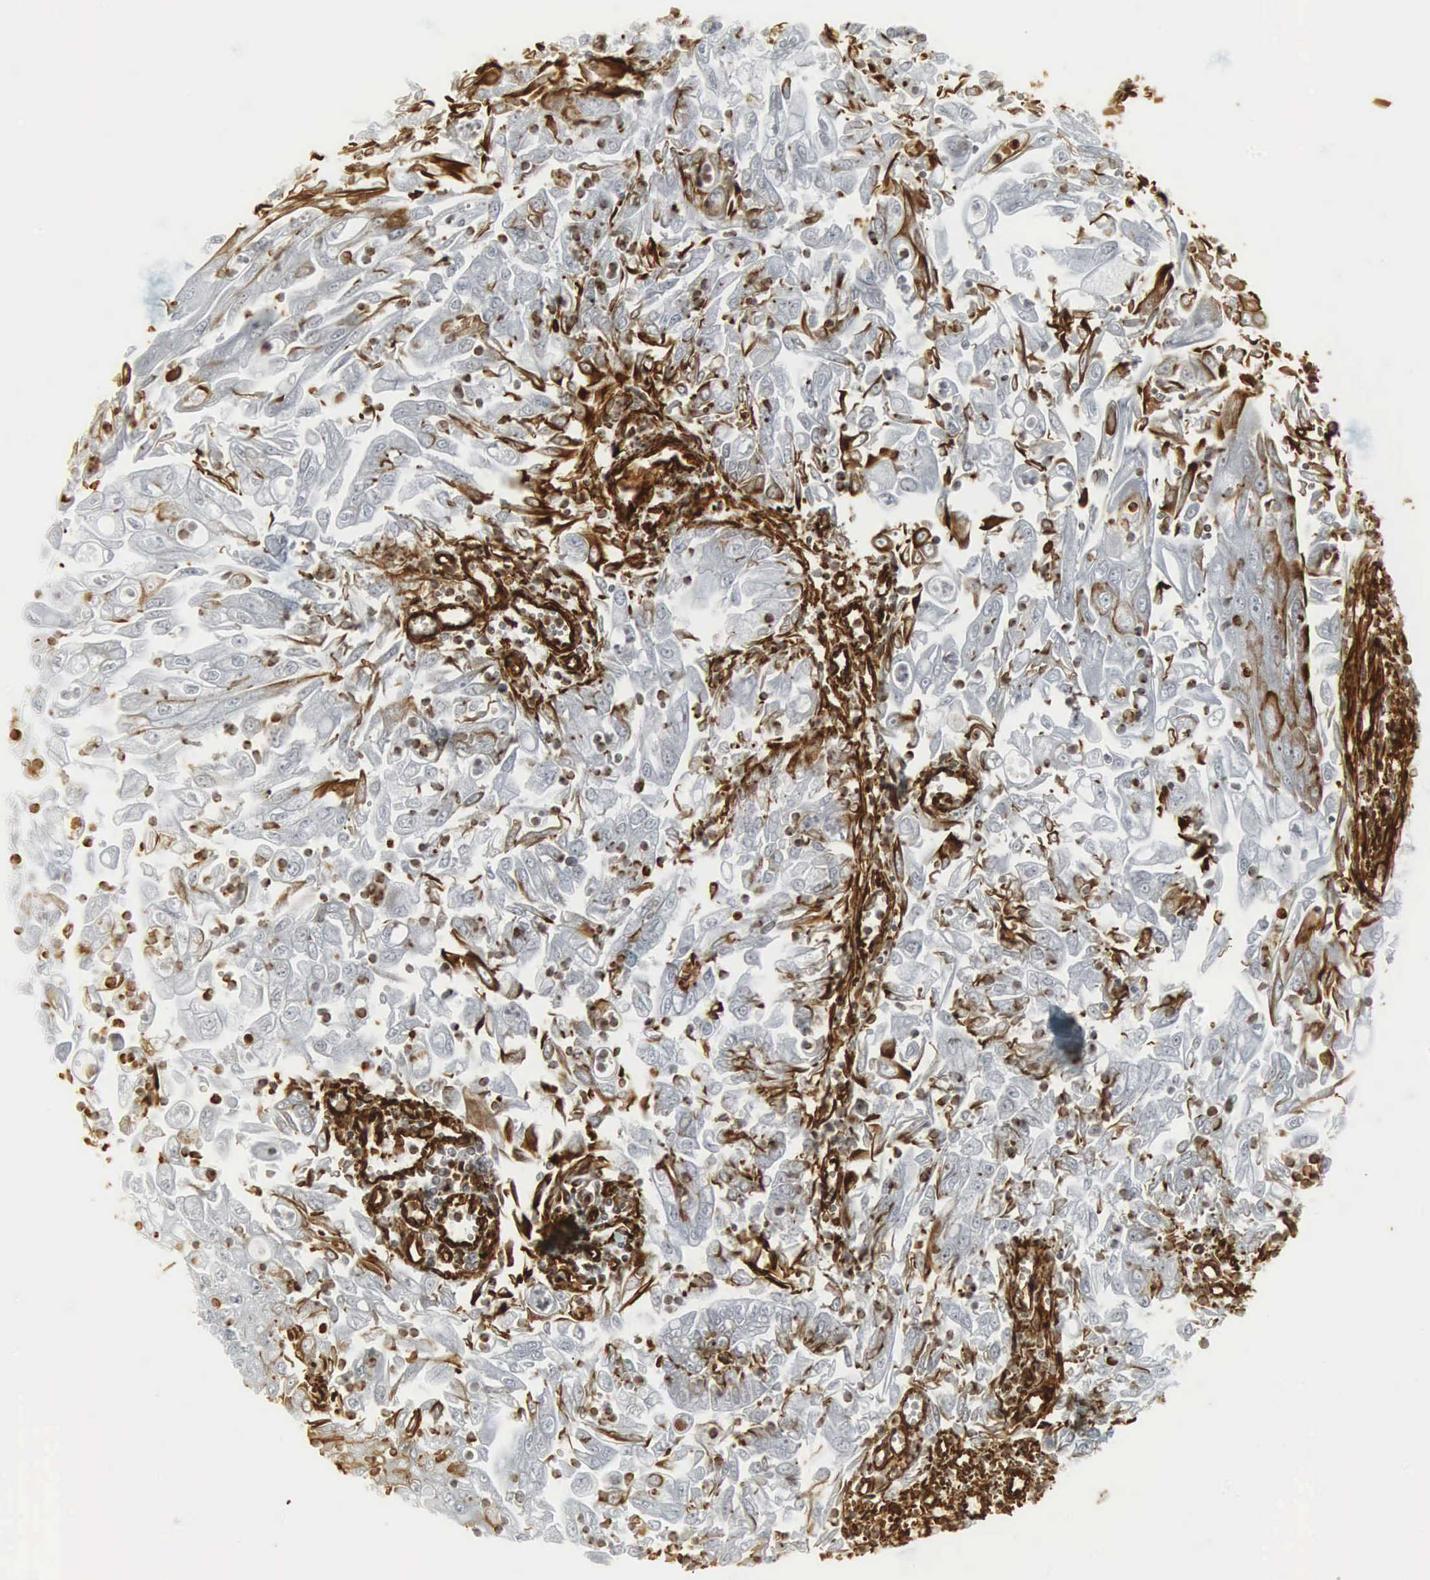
{"staining": {"intensity": "moderate", "quantity": "<25%", "location": "cytoplasmic/membranous"}, "tissue": "endometrial cancer", "cell_type": "Tumor cells", "image_type": "cancer", "snomed": [{"axis": "morphology", "description": "Adenocarcinoma, NOS"}, {"axis": "topography", "description": "Endometrium"}], "caption": "A high-resolution image shows IHC staining of endometrial cancer, which reveals moderate cytoplasmic/membranous positivity in approximately <25% of tumor cells. The staining is performed using DAB (3,3'-diaminobenzidine) brown chromogen to label protein expression. The nuclei are counter-stained blue using hematoxylin.", "gene": "VIM", "patient": {"sex": "female", "age": 75}}